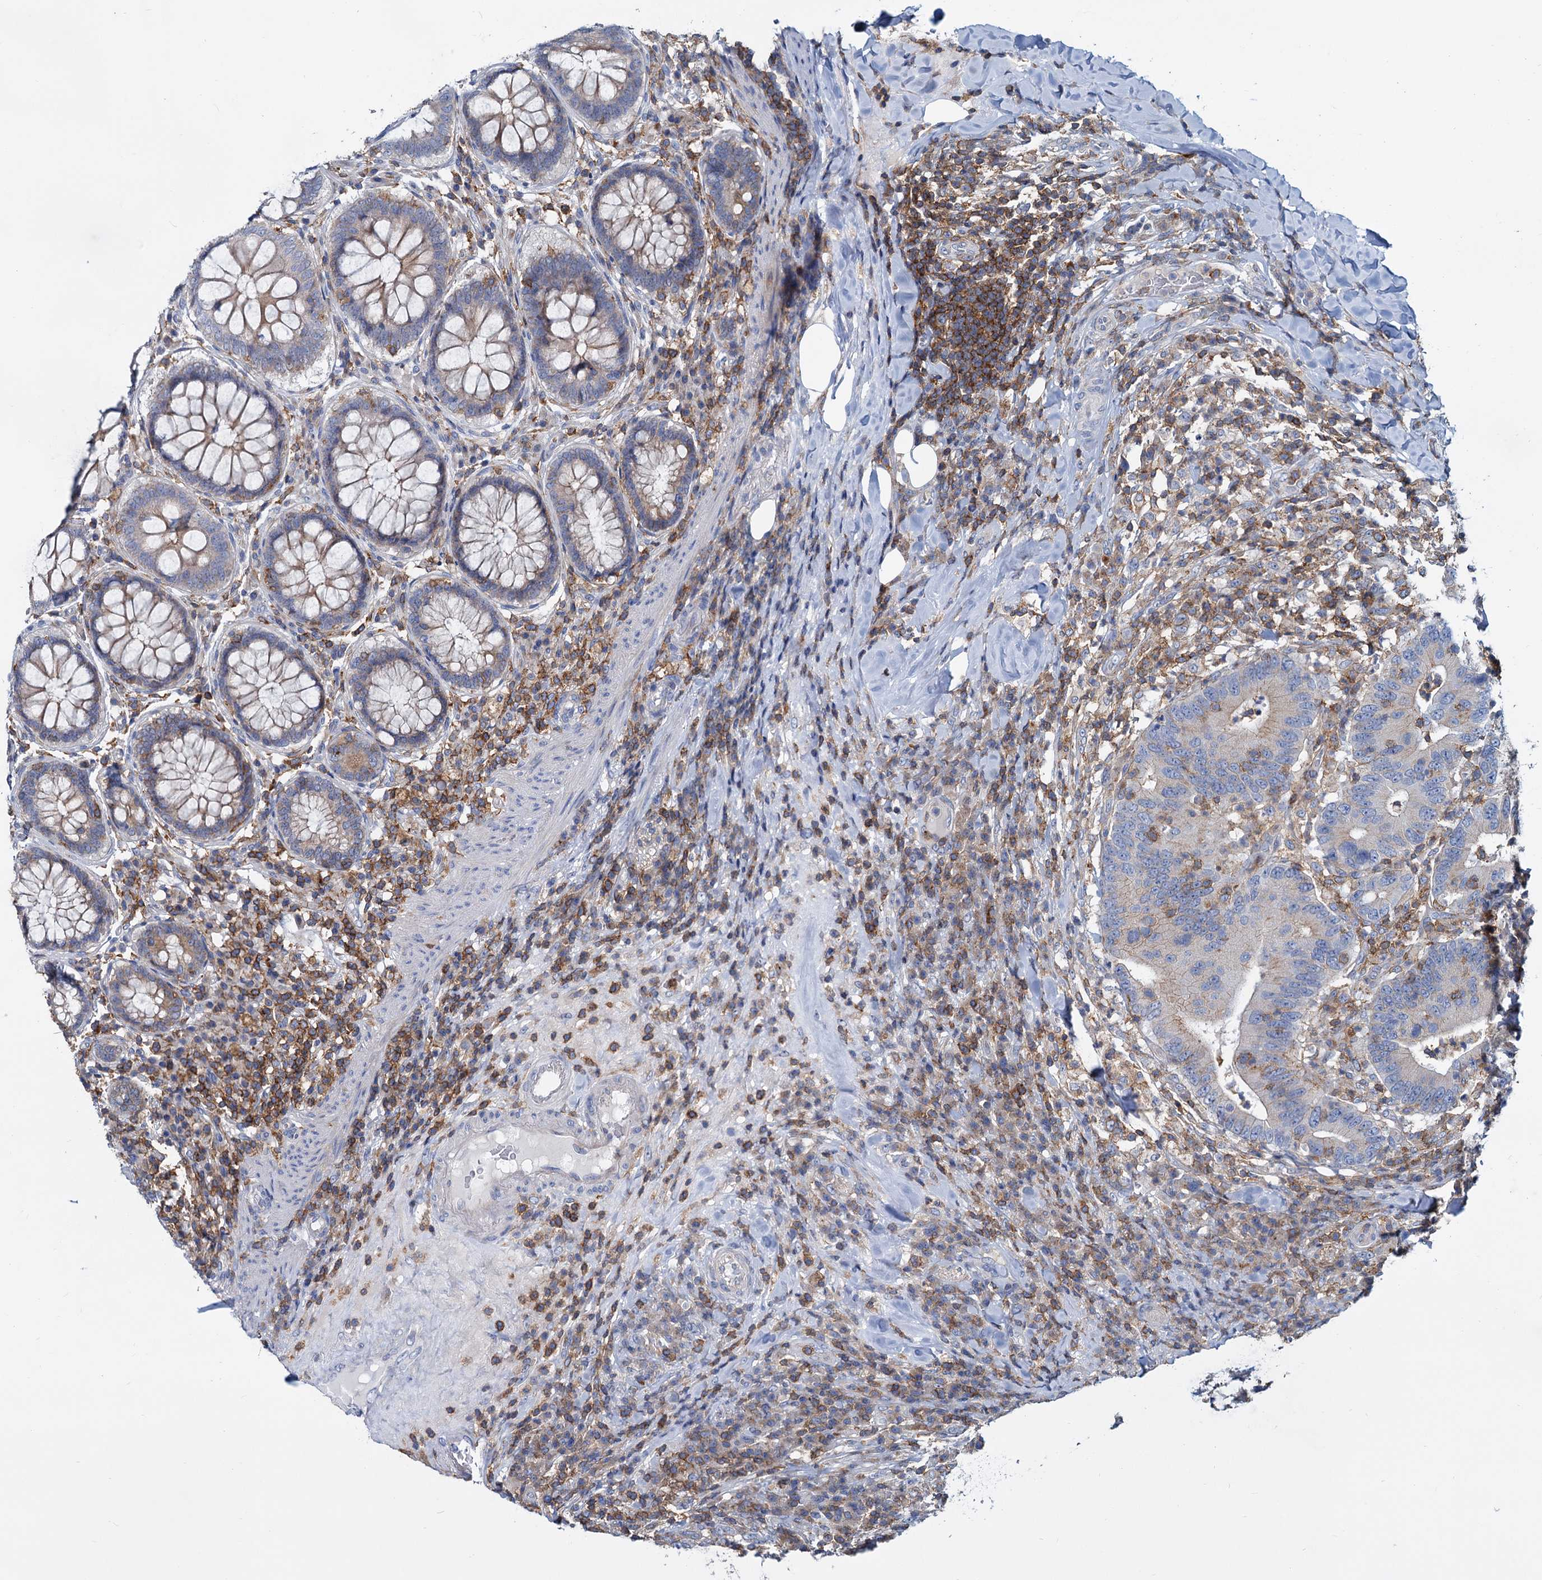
{"staining": {"intensity": "weak", "quantity": "<25%", "location": "cytoplasmic/membranous"}, "tissue": "colorectal cancer", "cell_type": "Tumor cells", "image_type": "cancer", "snomed": [{"axis": "morphology", "description": "Adenocarcinoma, NOS"}, {"axis": "topography", "description": "Colon"}], "caption": "Colorectal cancer was stained to show a protein in brown. There is no significant positivity in tumor cells.", "gene": "LRCH4", "patient": {"sex": "female", "age": 66}}